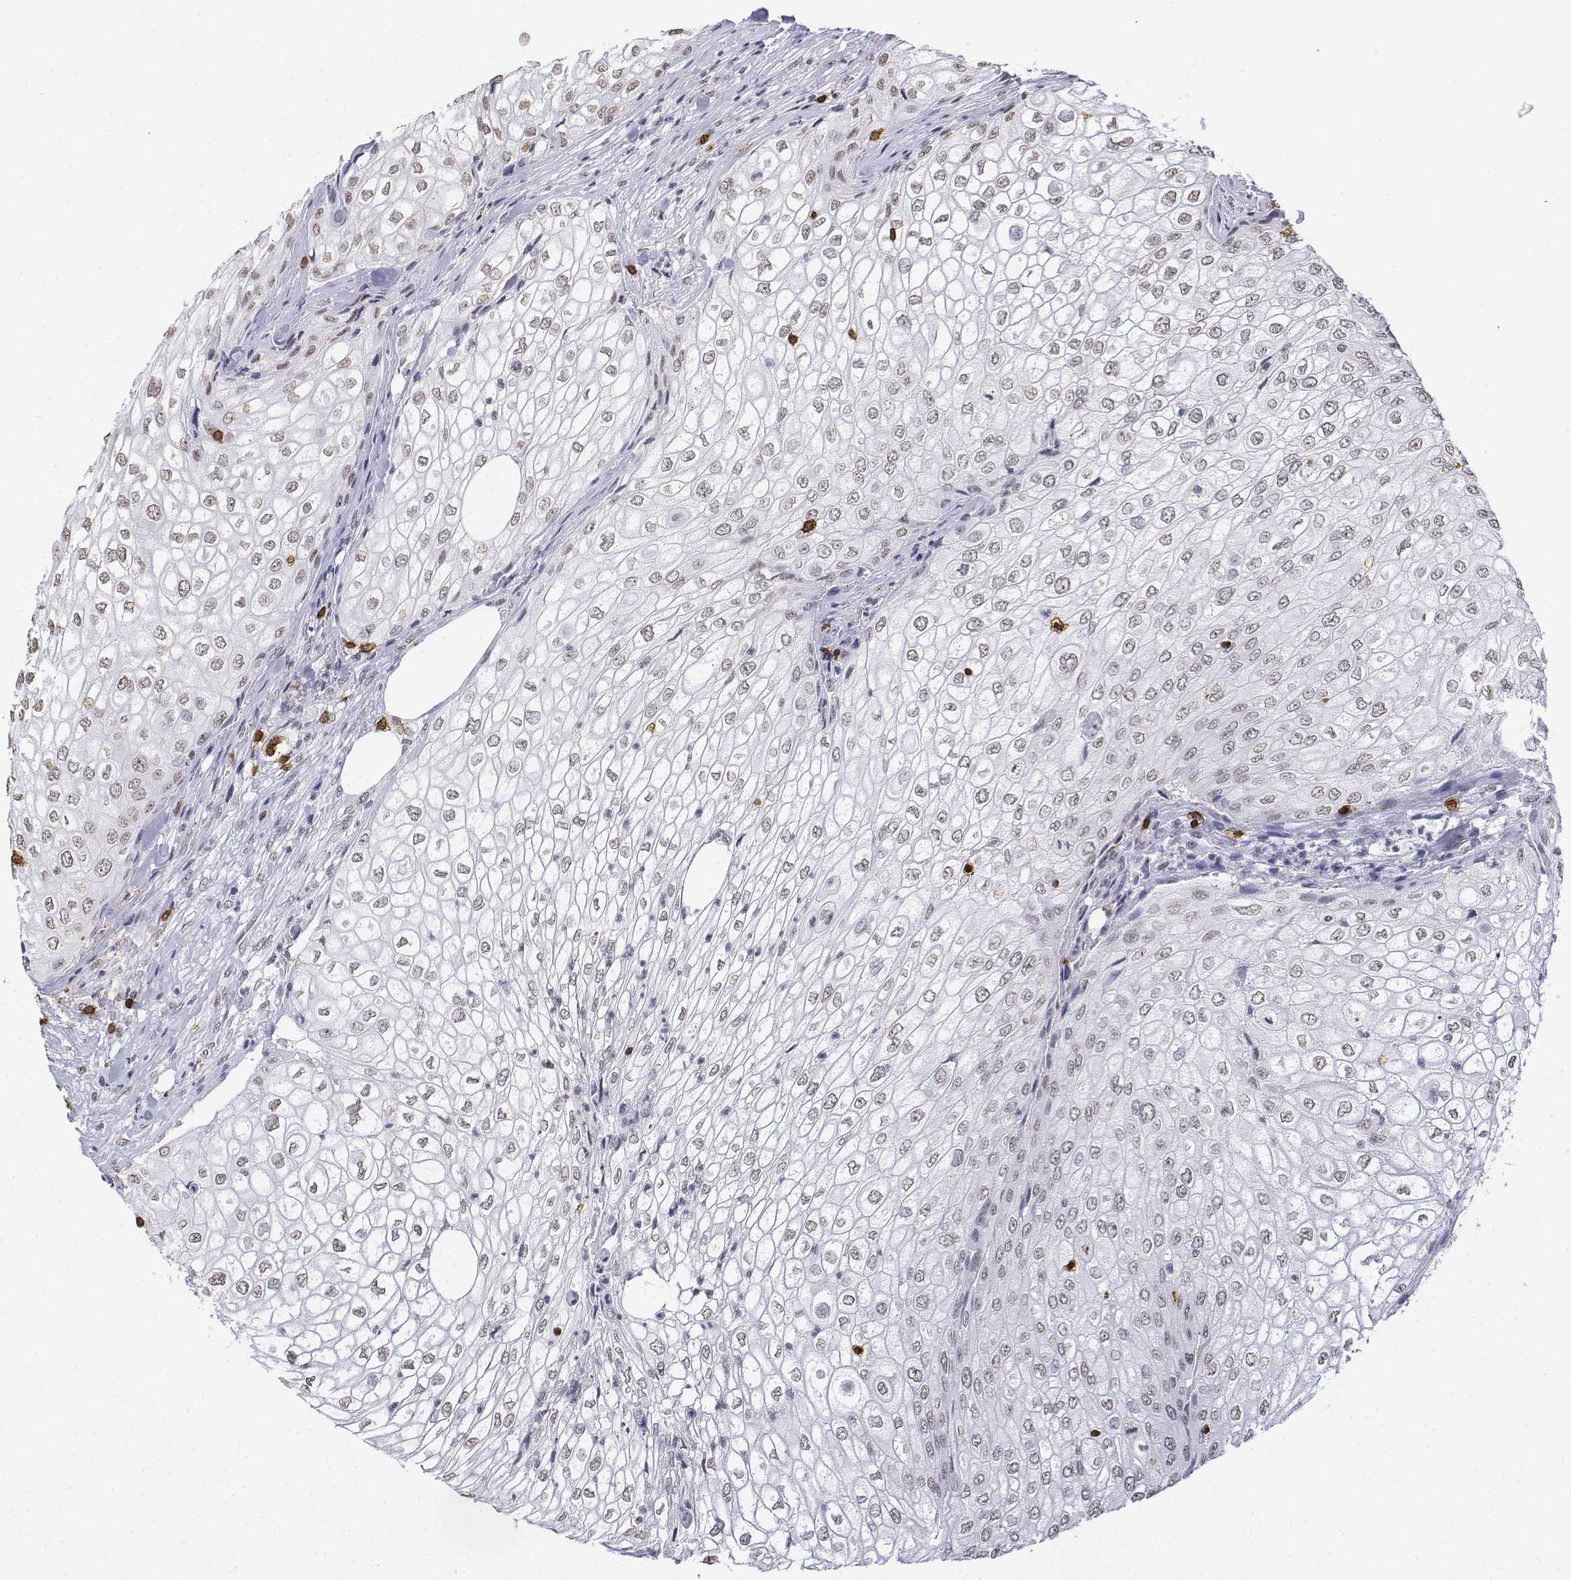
{"staining": {"intensity": "negative", "quantity": "none", "location": "none"}, "tissue": "urothelial cancer", "cell_type": "Tumor cells", "image_type": "cancer", "snomed": [{"axis": "morphology", "description": "Urothelial carcinoma, High grade"}, {"axis": "topography", "description": "Urinary bladder"}], "caption": "The image displays no staining of tumor cells in urothelial cancer.", "gene": "CD3E", "patient": {"sex": "male", "age": 62}}